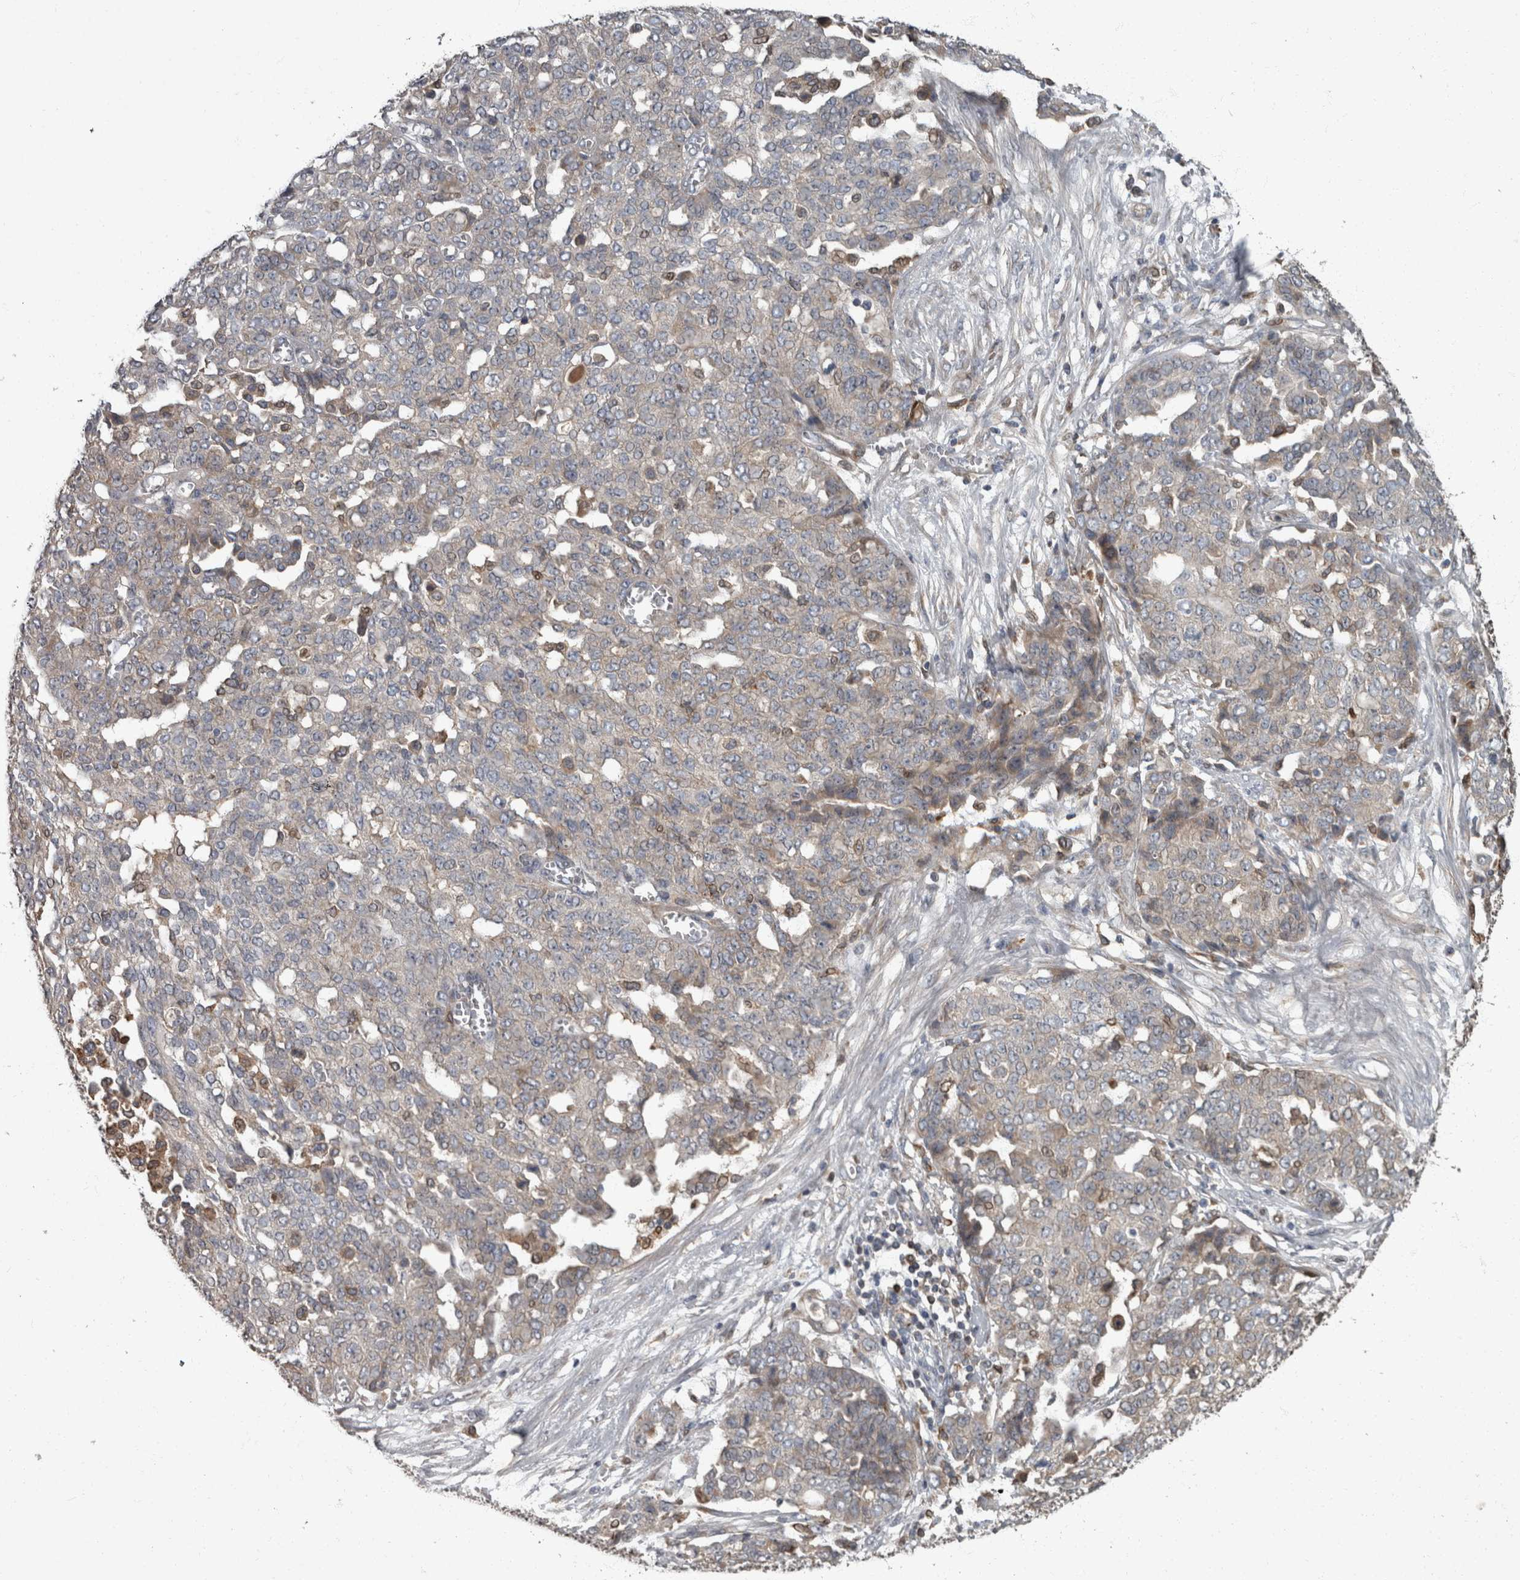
{"staining": {"intensity": "negative", "quantity": "none", "location": "none"}, "tissue": "ovarian cancer", "cell_type": "Tumor cells", "image_type": "cancer", "snomed": [{"axis": "morphology", "description": "Cystadenocarcinoma, serous, NOS"}, {"axis": "topography", "description": "Soft tissue"}, {"axis": "topography", "description": "Ovary"}], "caption": "Immunohistochemistry (IHC) image of neoplastic tissue: human serous cystadenocarcinoma (ovarian) stained with DAB (3,3'-diaminobenzidine) shows no significant protein staining in tumor cells.", "gene": "PPP1R3C", "patient": {"sex": "female", "age": 57}}